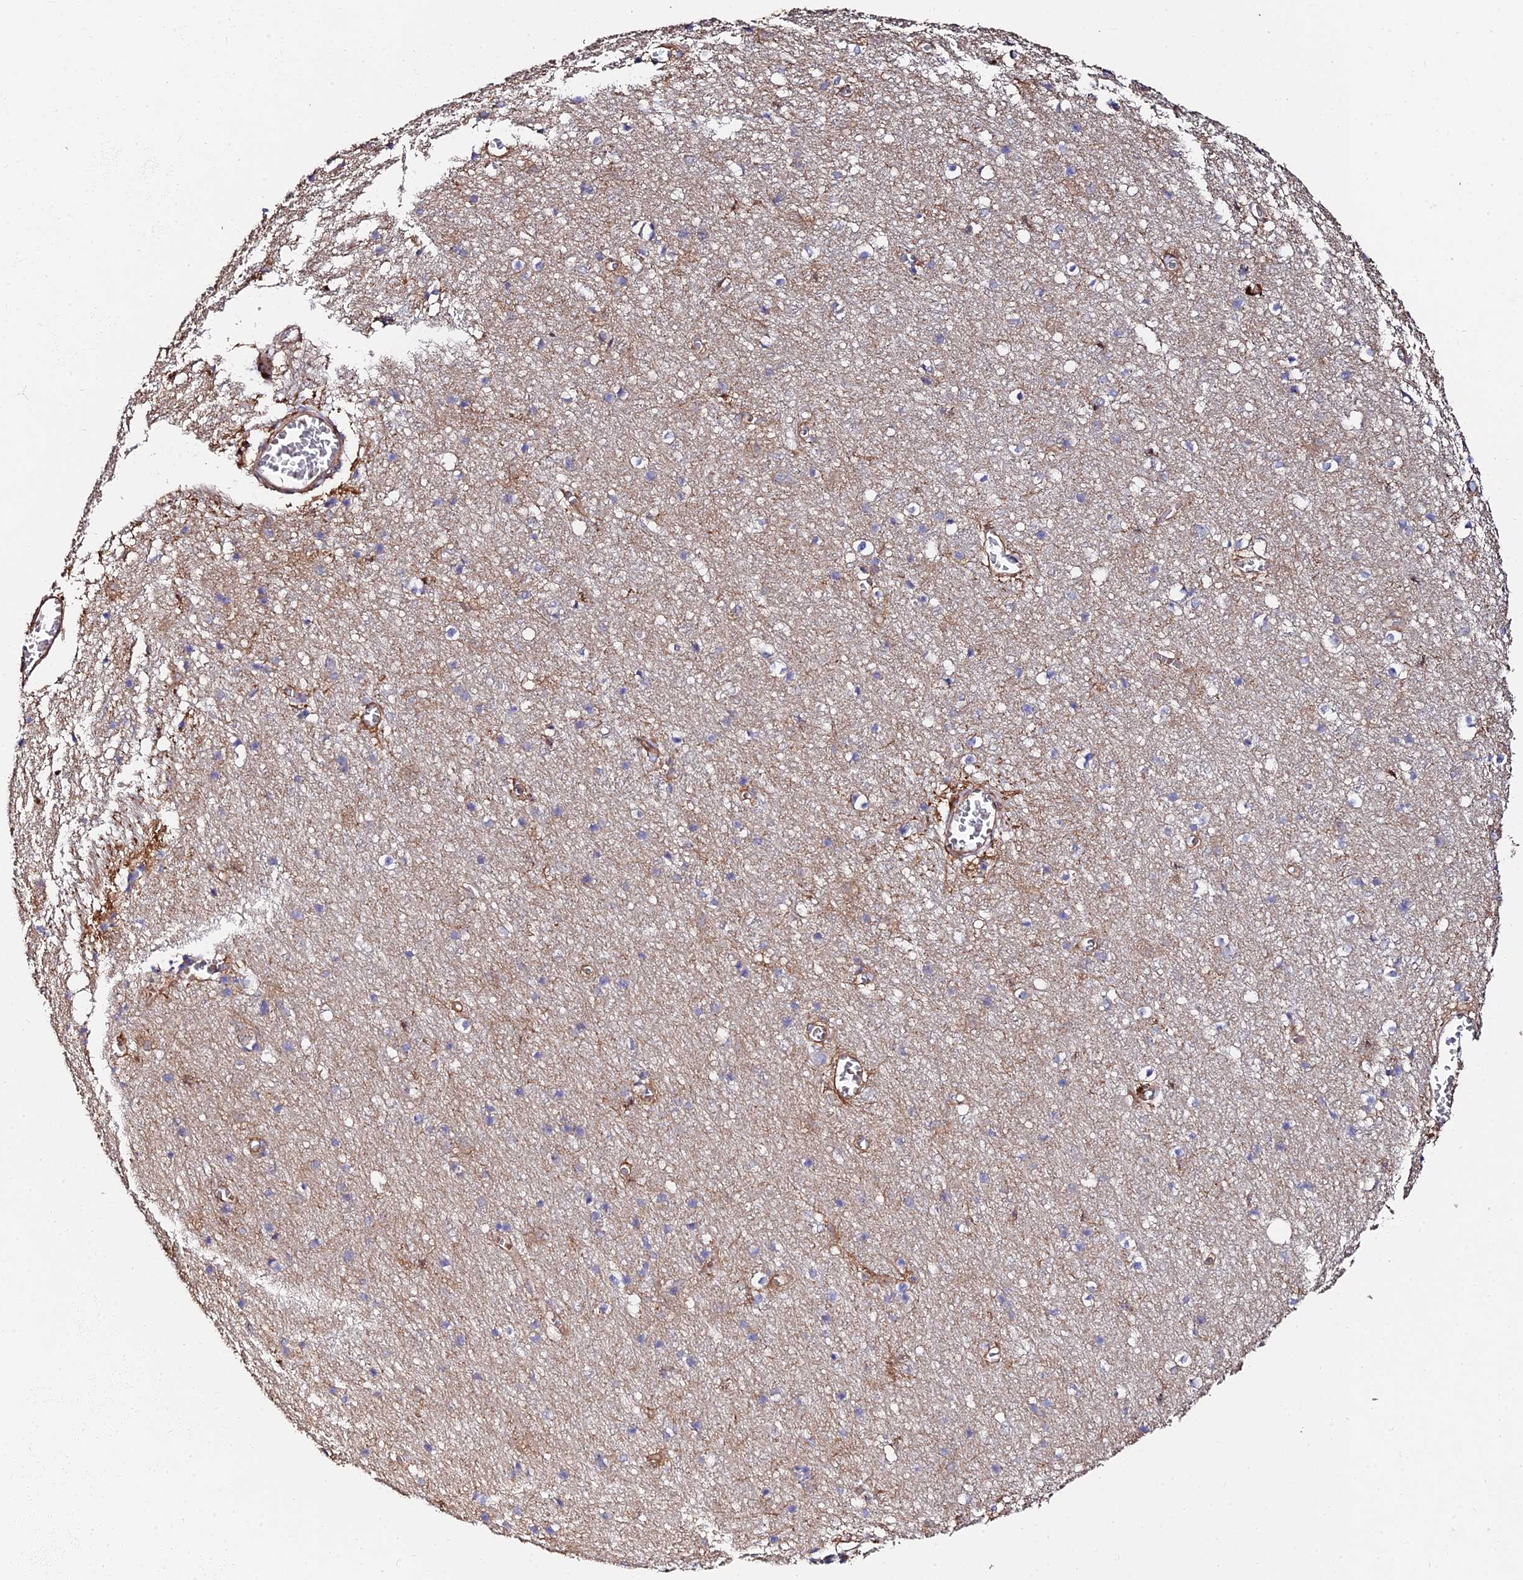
{"staining": {"intensity": "moderate", "quantity": ">75%", "location": "cytoplasmic/membranous"}, "tissue": "cerebral cortex", "cell_type": "Endothelial cells", "image_type": "normal", "snomed": [{"axis": "morphology", "description": "Normal tissue, NOS"}, {"axis": "topography", "description": "Cerebral cortex"}], "caption": "Protein analysis of benign cerebral cortex reveals moderate cytoplasmic/membranous staining in about >75% of endothelial cells.", "gene": "EXT1", "patient": {"sex": "female", "age": 64}}